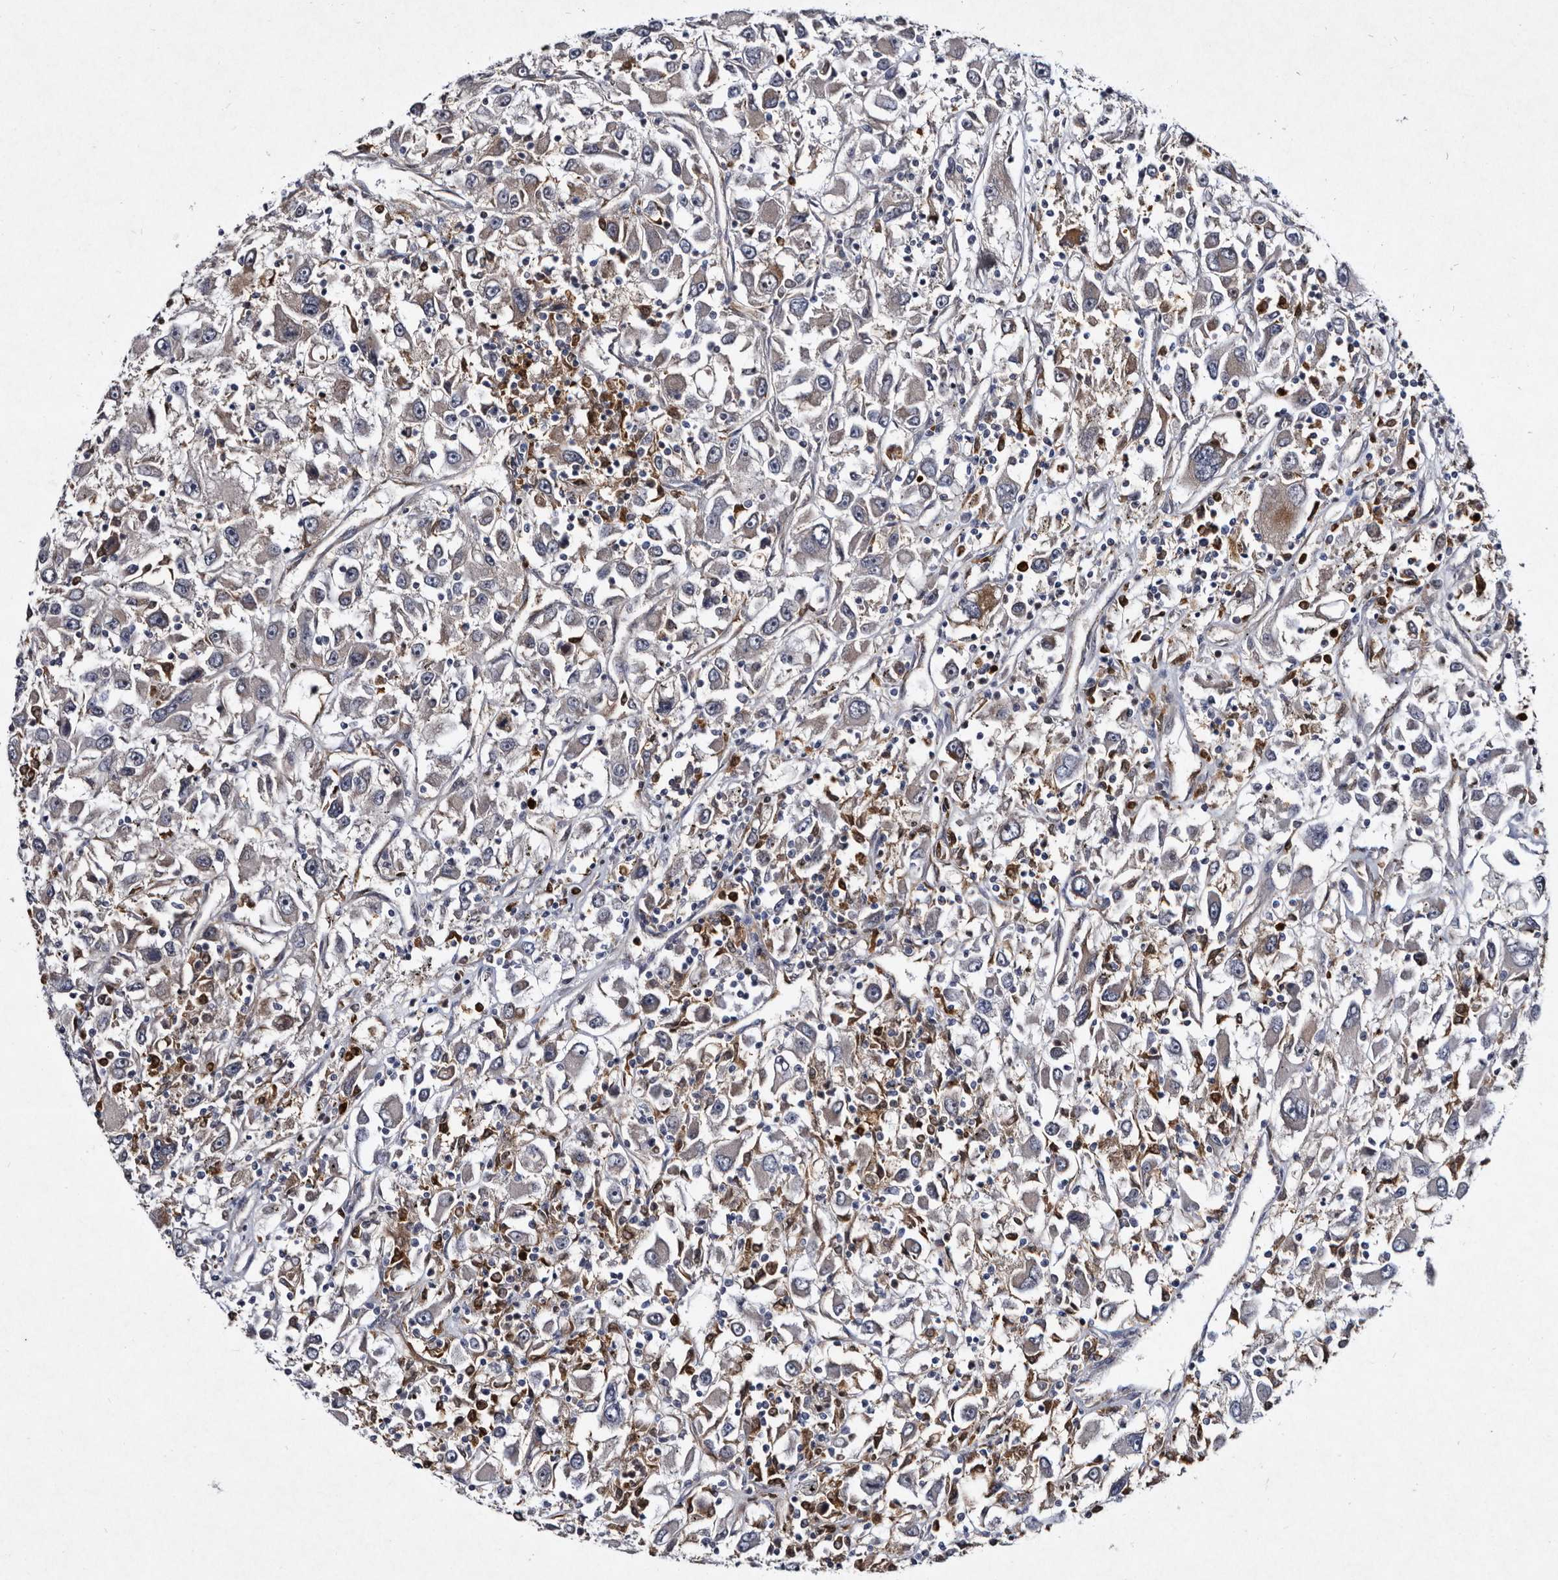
{"staining": {"intensity": "negative", "quantity": "none", "location": "none"}, "tissue": "renal cancer", "cell_type": "Tumor cells", "image_type": "cancer", "snomed": [{"axis": "morphology", "description": "Adenocarcinoma, NOS"}, {"axis": "topography", "description": "Kidney"}], "caption": "Renal adenocarcinoma was stained to show a protein in brown. There is no significant positivity in tumor cells.", "gene": "SERPINB8", "patient": {"sex": "female", "age": 52}}